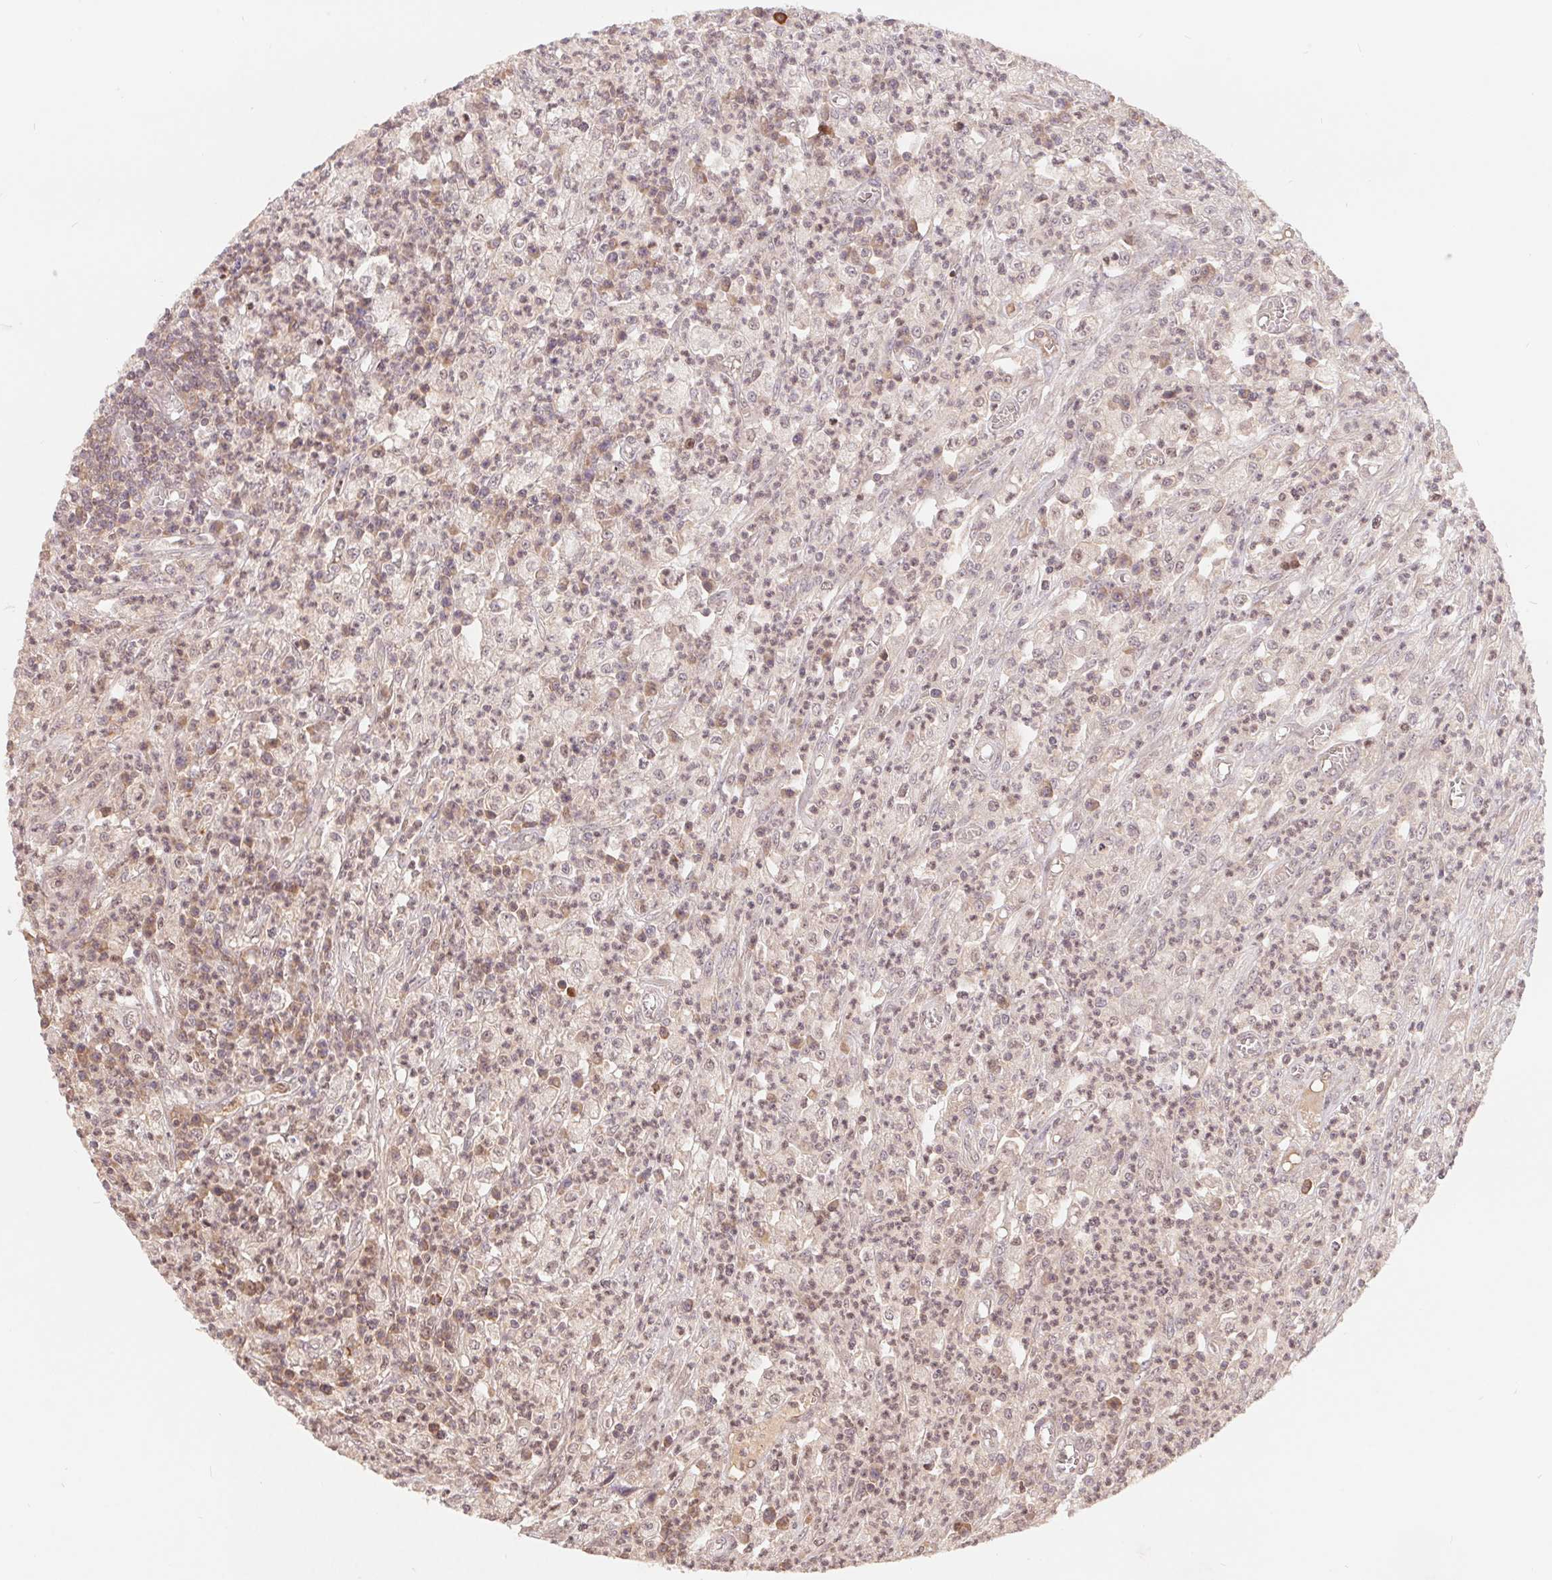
{"staining": {"intensity": "negative", "quantity": "none", "location": "none"}, "tissue": "colorectal cancer", "cell_type": "Tumor cells", "image_type": "cancer", "snomed": [{"axis": "morphology", "description": "Normal tissue, NOS"}, {"axis": "morphology", "description": "Adenocarcinoma, NOS"}, {"axis": "topography", "description": "Colon"}], "caption": "Protein analysis of colorectal cancer demonstrates no significant expression in tumor cells.", "gene": "HMGN3", "patient": {"sex": "male", "age": 65}}